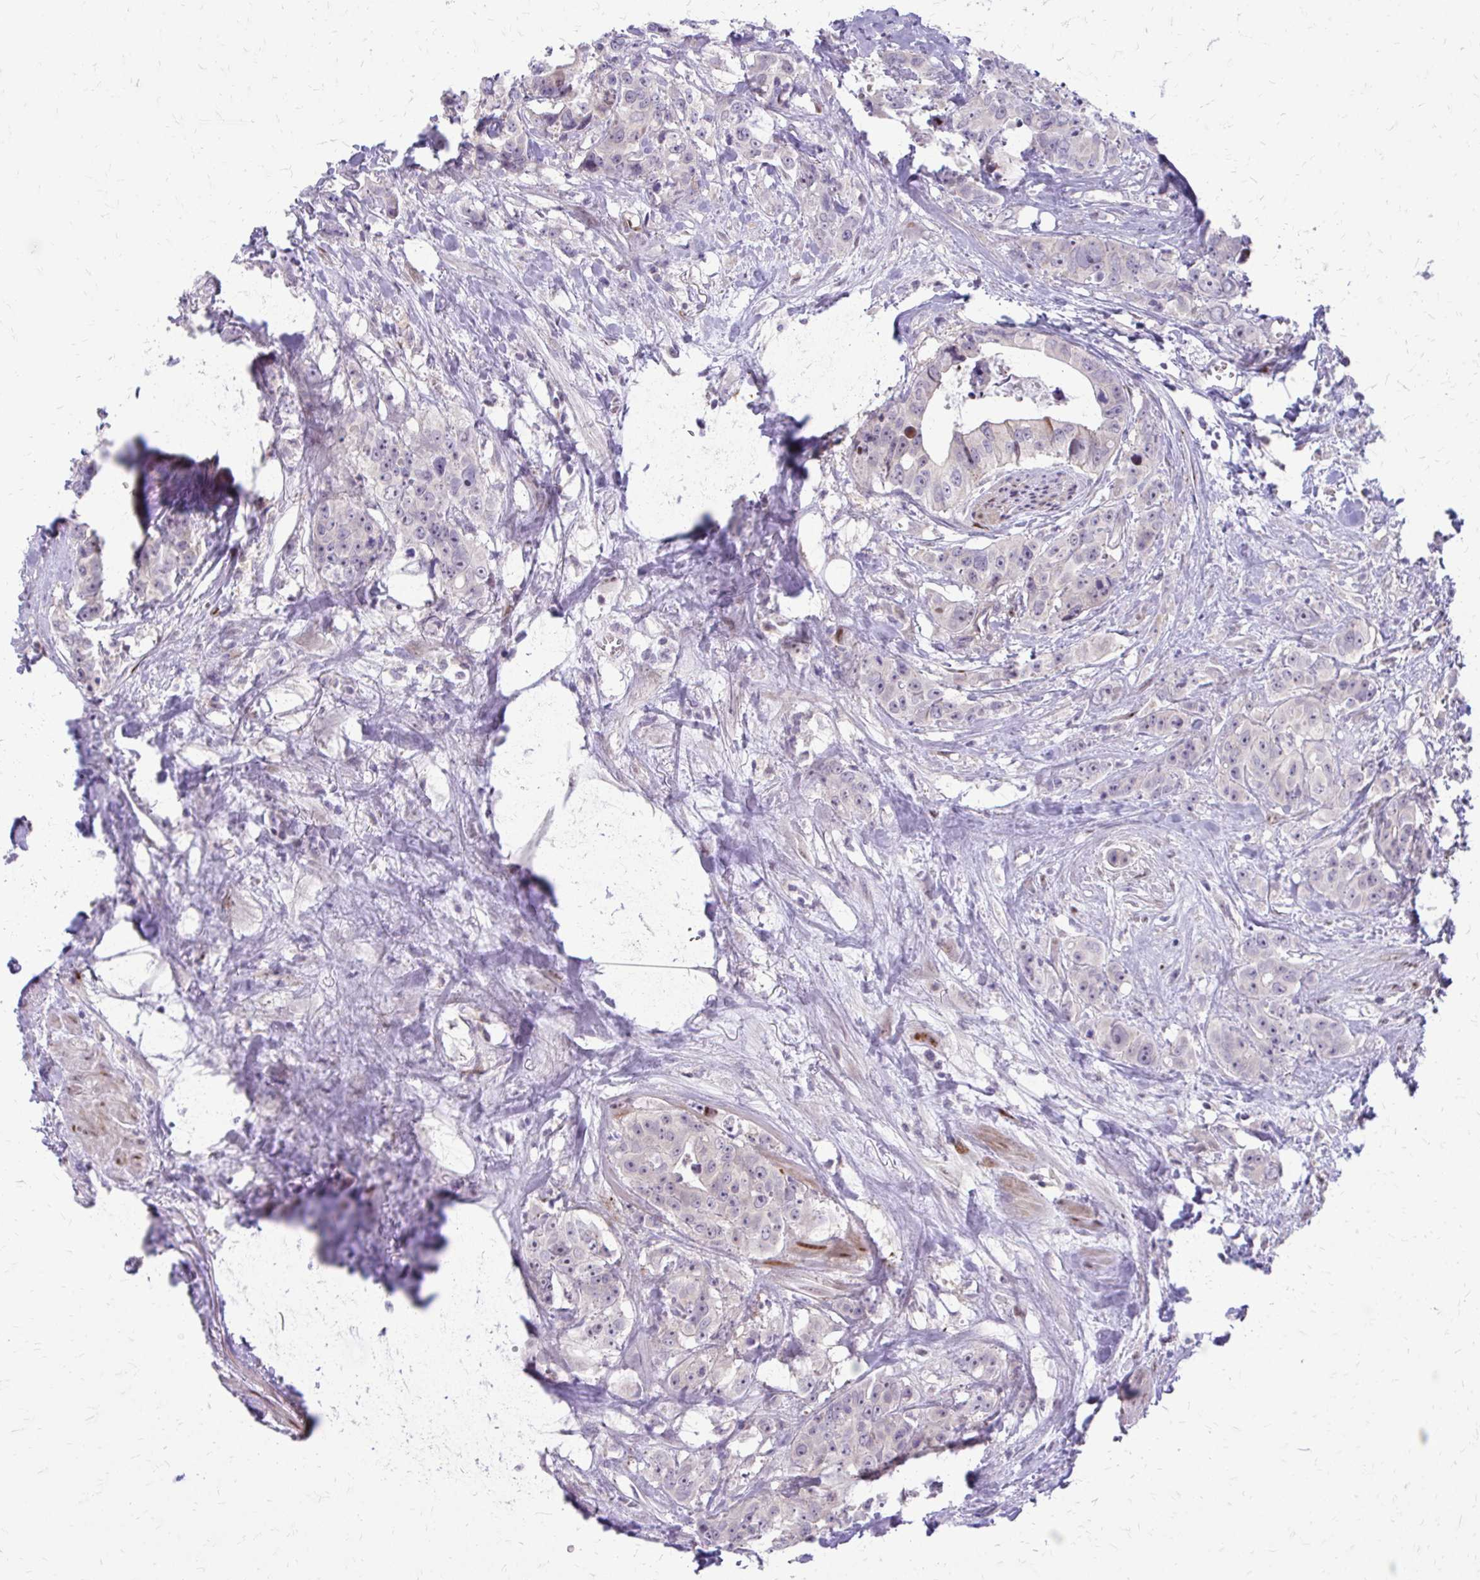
{"staining": {"intensity": "negative", "quantity": "none", "location": "none"}, "tissue": "colorectal cancer", "cell_type": "Tumor cells", "image_type": "cancer", "snomed": [{"axis": "morphology", "description": "Adenocarcinoma, NOS"}, {"axis": "topography", "description": "Rectum"}], "caption": "Tumor cells show no significant expression in colorectal cancer.", "gene": "PPDPFL", "patient": {"sex": "female", "age": 62}}